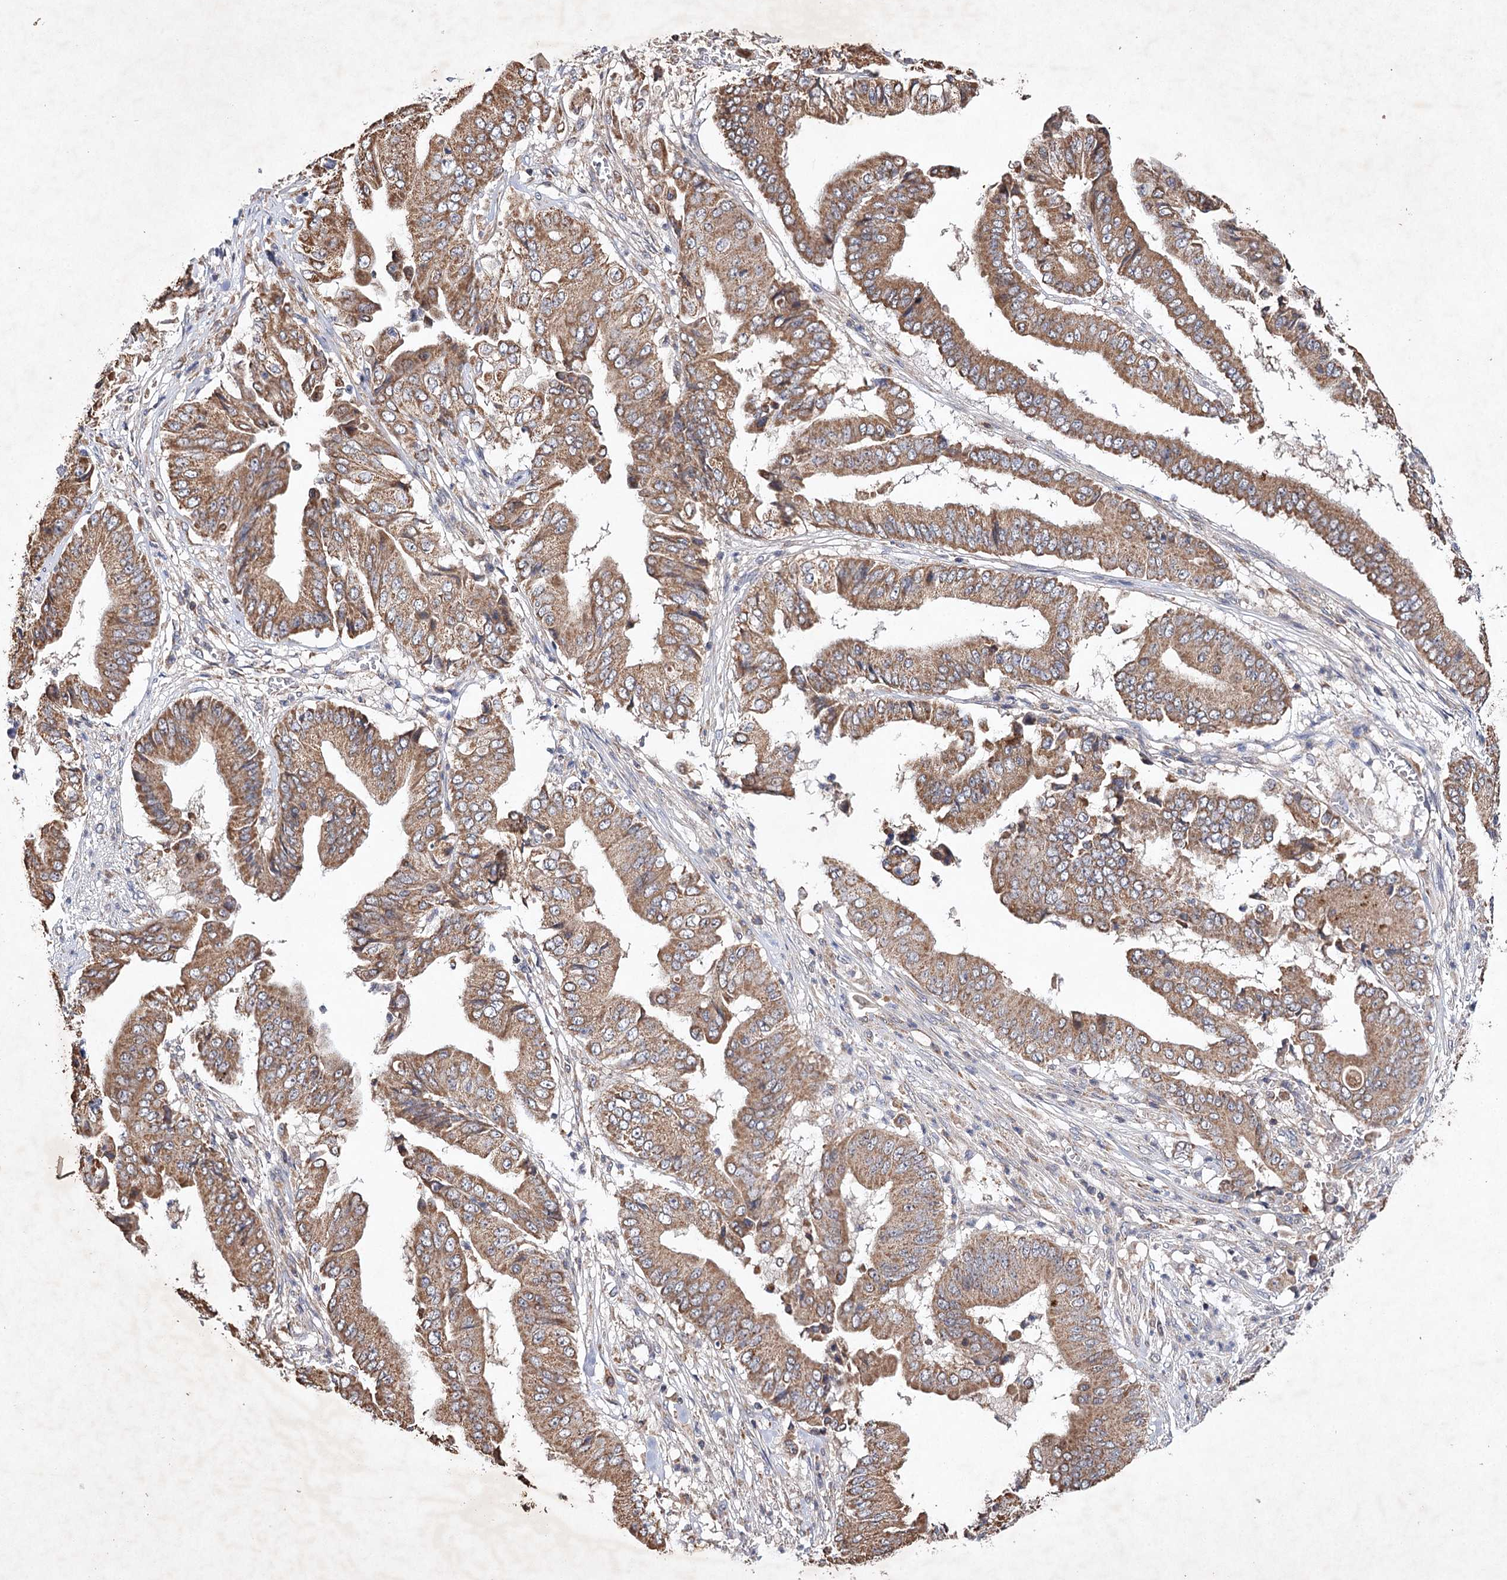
{"staining": {"intensity": "moderate", "quantity": ">75%", "location": "cytoplasmic/membranous"}, "tissue": "pancreatic cancer", "cell_type": "Tumor cells", "image_type": "cancer", "snomed": [{"axis": "morphology", "description": "Adenocarcinoma, NOS"}, {"axis": "topography", "description": "Pancreas"}], "caption": "DAB immunohistochemical staining of human pancreatic cancer (adenocarcinoma) reveals moderate cytoplasmic/membranous protein staining in about >75% of tumor cells.", "gene": "PIK3CB", "patient": {"sex": "female", "age": 77}}